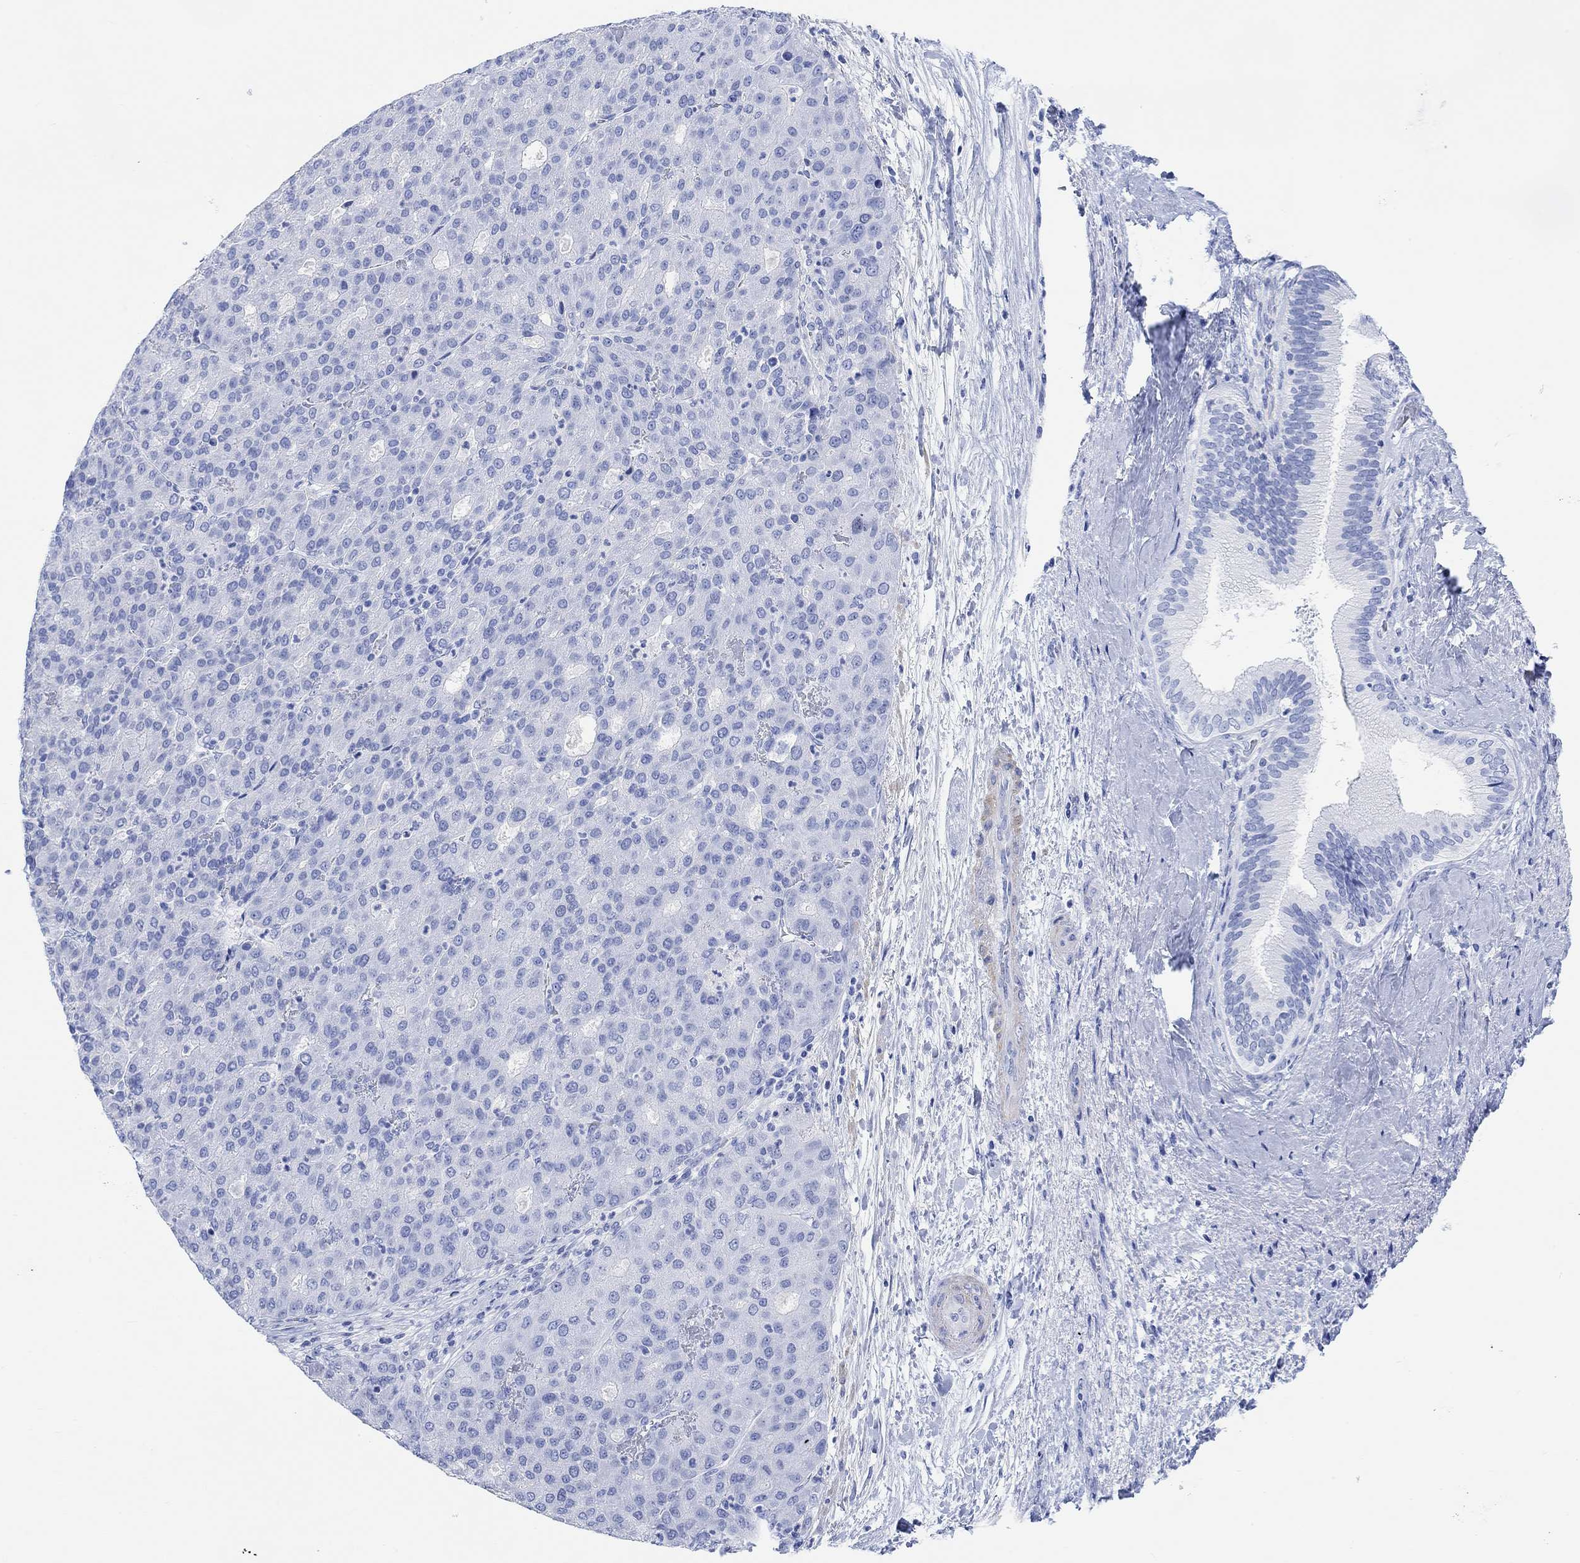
{"staining": {"intensity": "negative", "quantity": "none", "location": "none"}, "tissue": "liver cancer", "cell_type": "Tumor cells", "image_type": "cancer", "snomed": [{"axis": "morphology", "description": "Carcinoma, Hepatocellular, NOS"}, {"axis": "topography", "description": "Liver"}], "caption": "Tumor cells are negative for protein expression in human liver cancer (hepatocellular carcinoma). Brightfield microscopy of immunohistochemistry (IHC) stained with DAB (brown) and hematoxylin (blue), captured at high magnification.", "gene": "ANKRD33", "patient": {"sex": "male", "age": 65}}